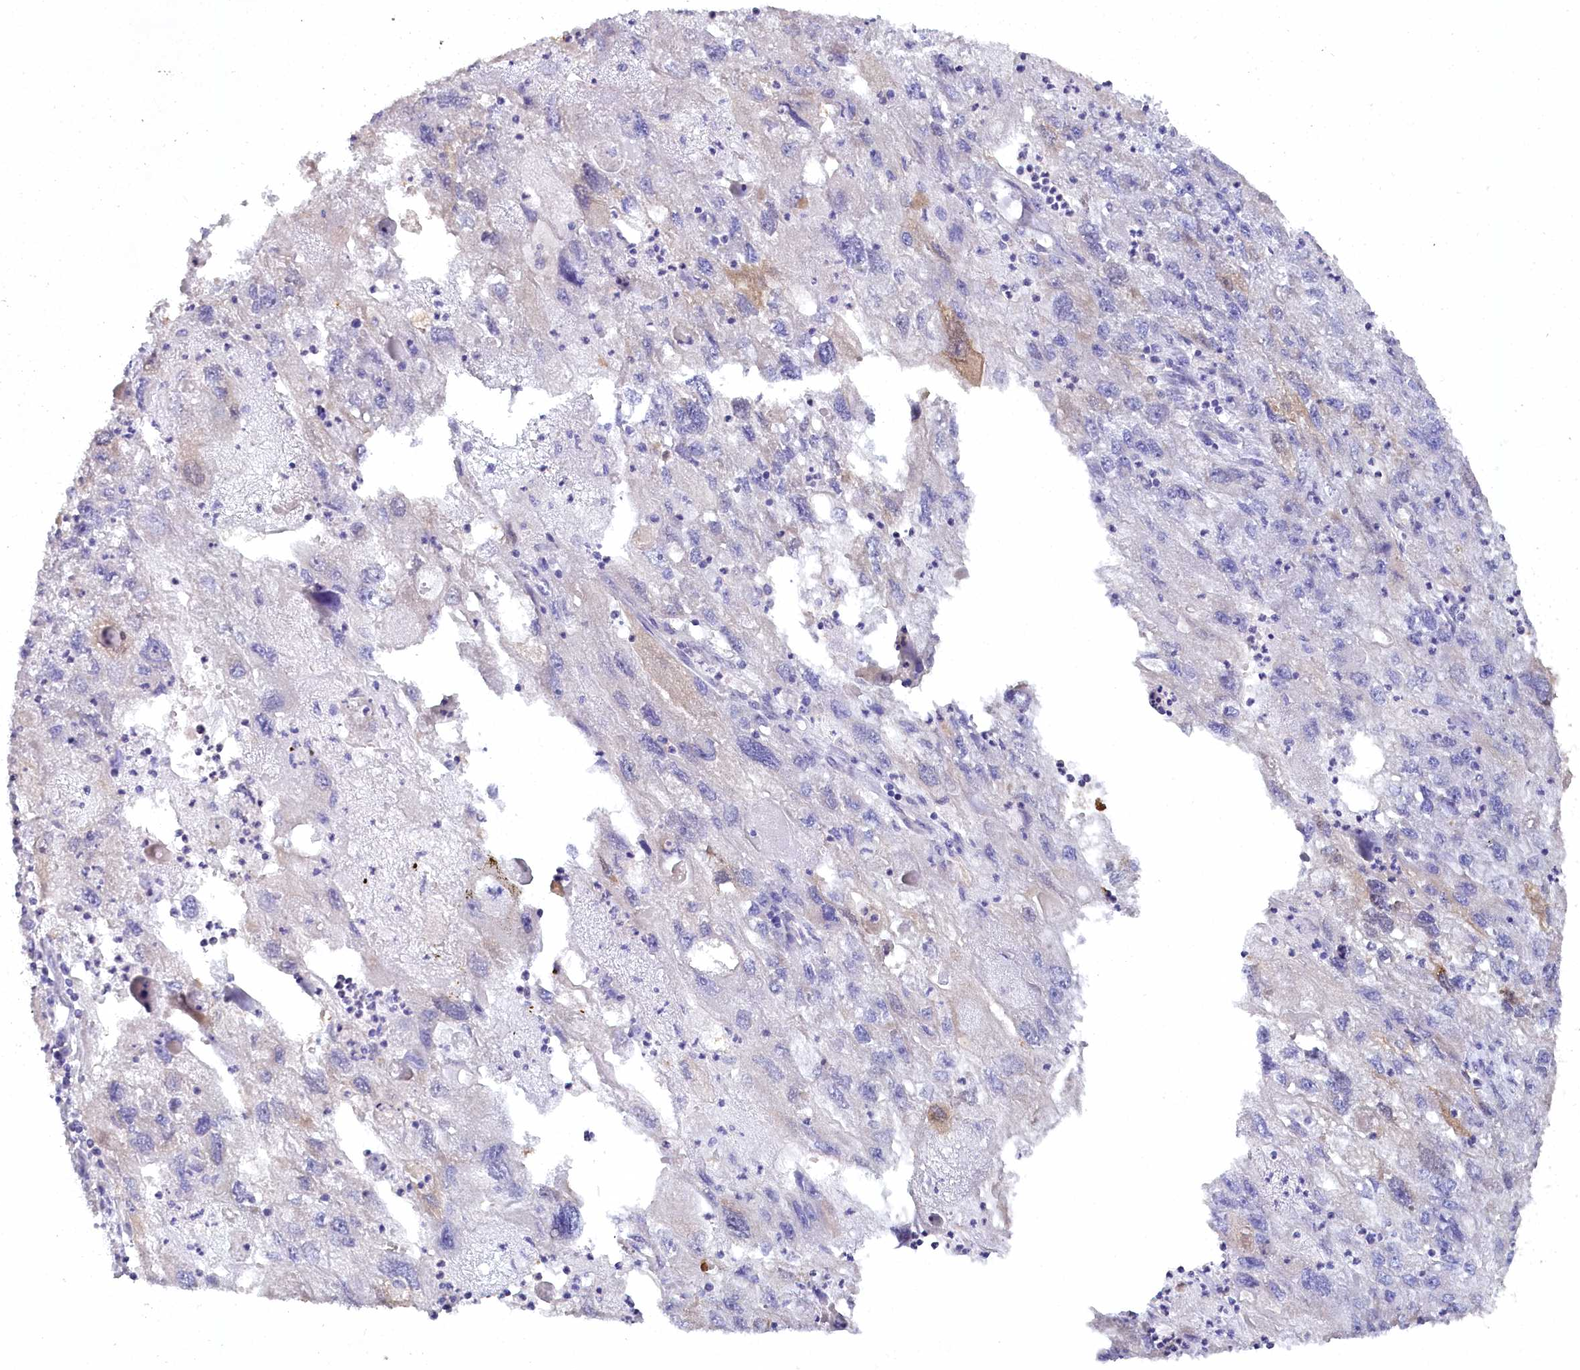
{"staining": {"intensity": "weak", "quantity": "<25%", "location": "cytoplasmic/membranous"}, "tissue": "endometrial cancer", "cell_type": "Tumor cells", "image_type": "cancer", "snomed": [{"axis": "morphology", "description": "Adenocarcinoma, NOS"}, {"axis": "topography", "description": "Endometrium"}], "caption": "Endometrial adenocarcinoma was stained to show a protein in brown. There is no significant staining in tumor cells. (Stains: DAB IHC with hematoxylin counter stain, Microscopy: brightfield microscopy at high magnification).", "gene": "AAMDC", "patient": {"sex": "female", "age": 49}}